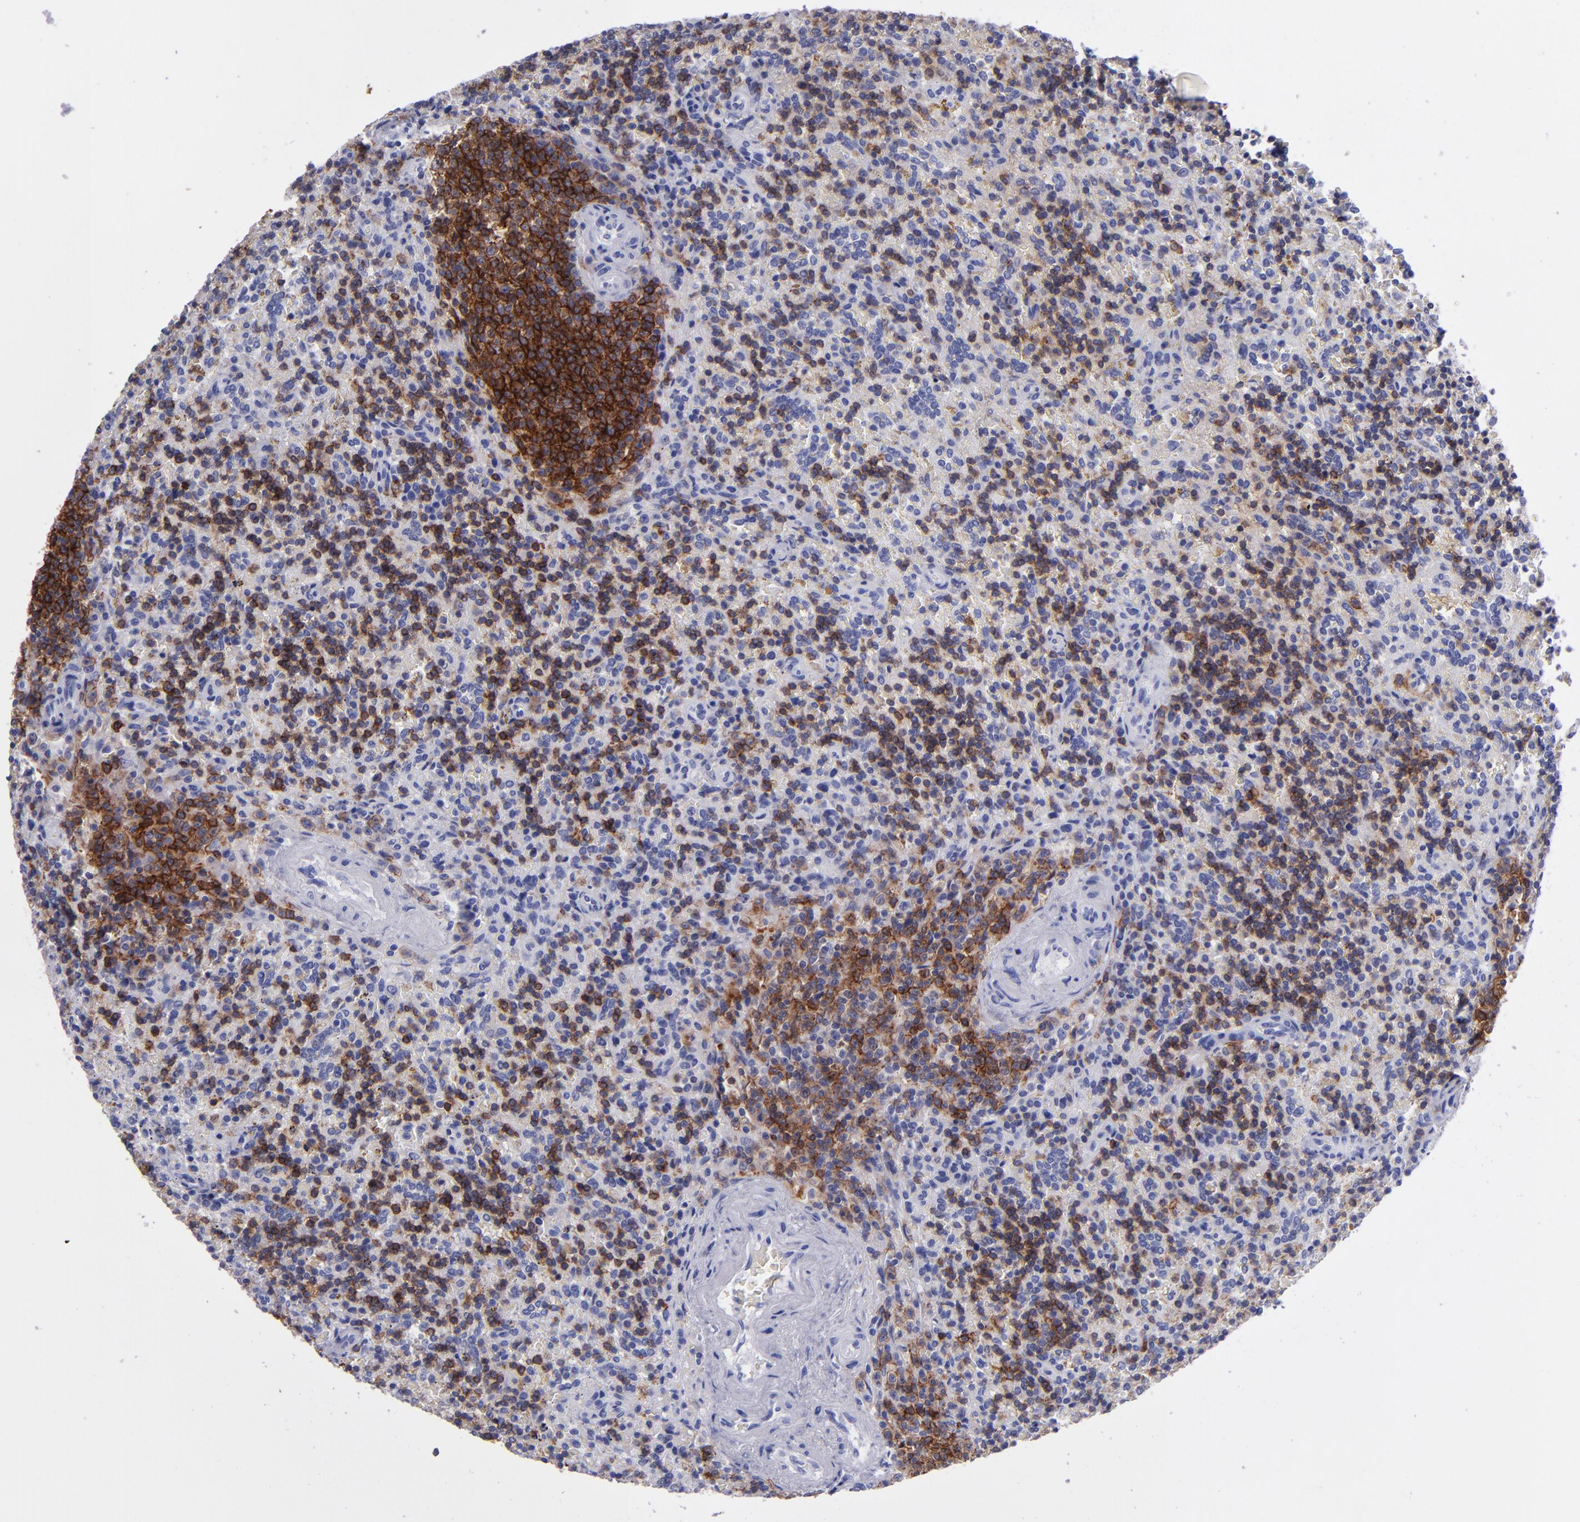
{"staining": {"intensity": "strong", "quantity": "25%-75%", "location": "cytoplasmic/membranous"}, "tissue": "lymphoma", "cell_type": "Tumor cells", "image_type": "cancer", "snomed": [{"axis": "morphology", "description": "Malignant lymphoma, non-Hodgkin's type, Low grade"}, {"axis": "topography", "description": "Spleen"}], "caption": "An image of lymphoma stained for a protein reveals strong cytoplasmic/membranous brown staining in tumor cells.", "gene": "CD37", "patient": {"sex": "male", "age": 67}}